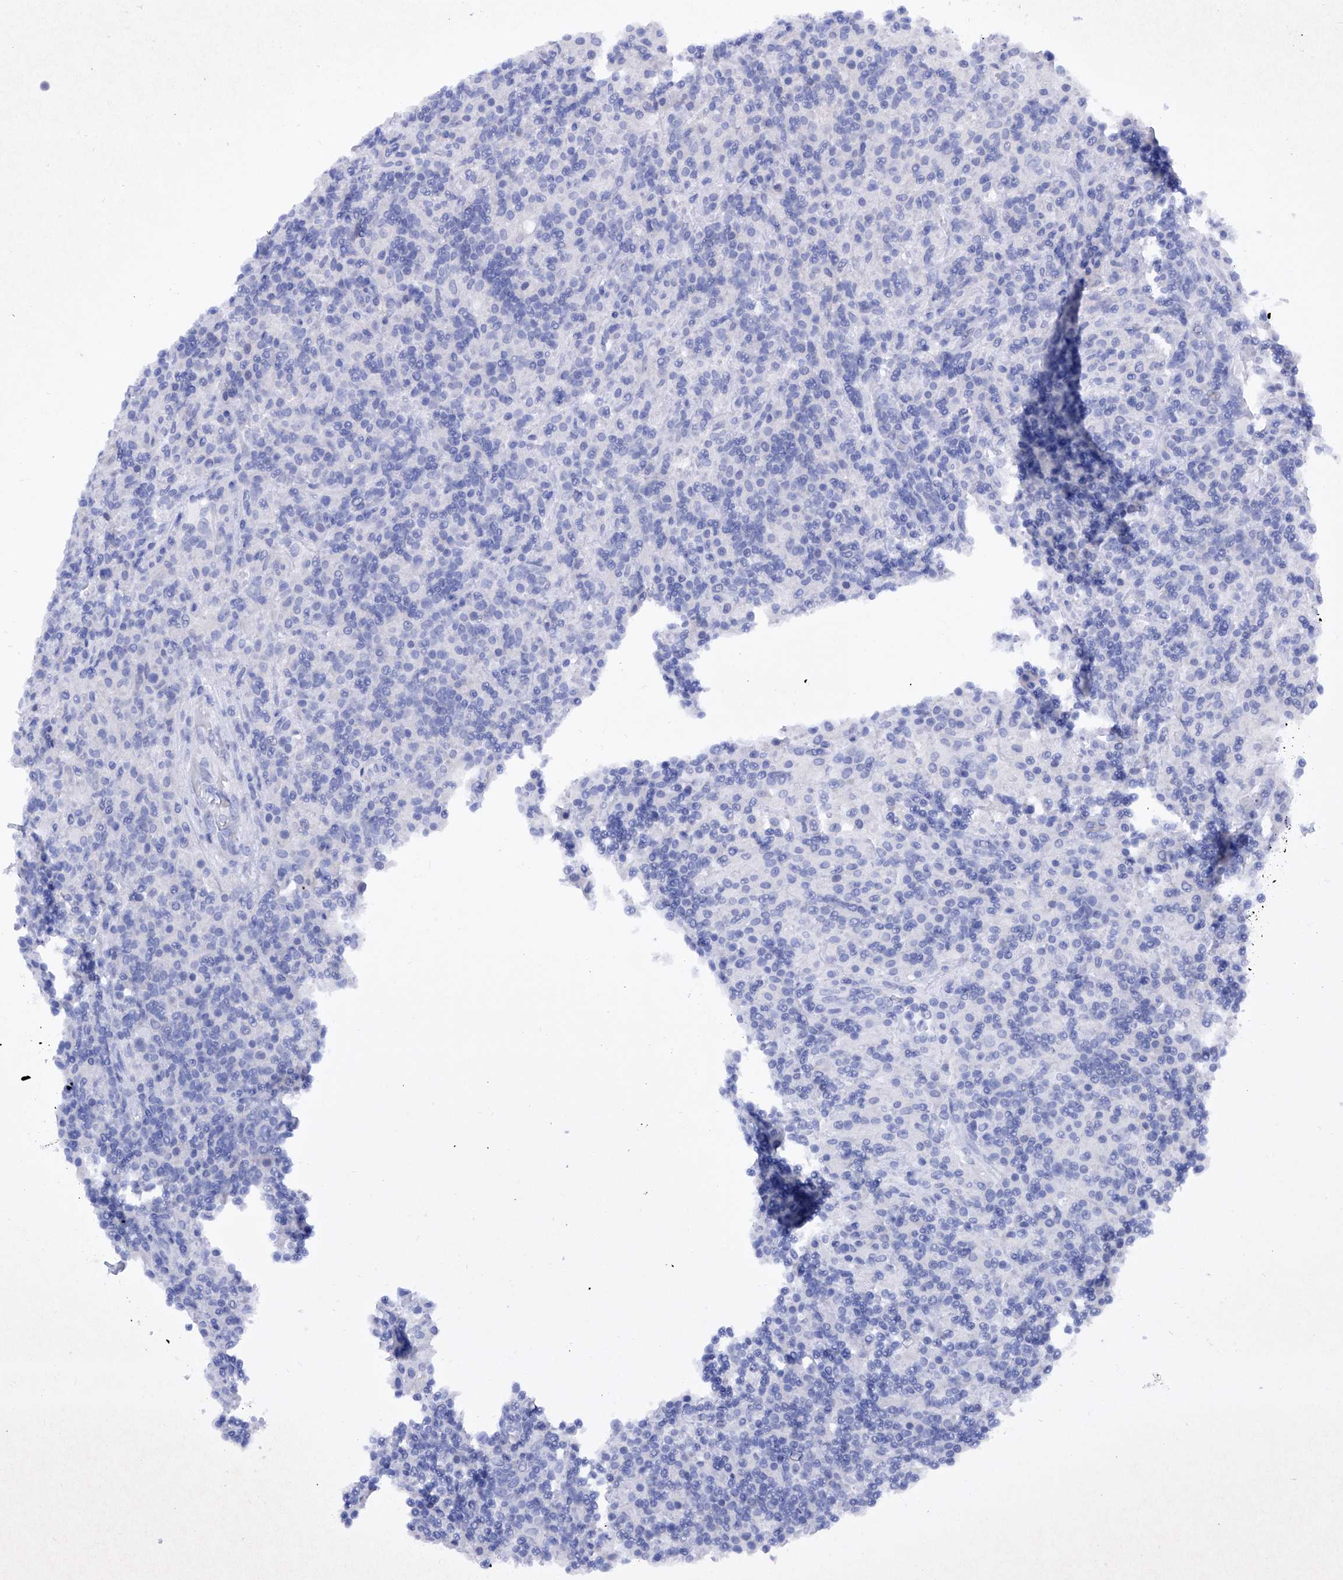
{"staining": {"intensity": "negative", "quantity": "none", "location": "none"}, "tissue": "lymphoma", "cell_type": "Tumor cells", "image_type": "cancer", "snomed": [{"axis": "morphology", "description": "Hodgkin's disease, NOS"}, {"axis": "topography", "description": "Lymph node"}], "caption": "A photomicrograph of human Hodgkin's disease is negative for staining in tumor cells.", "gene": "BARX2", "patient": {"sex": "male", "age": 70}}